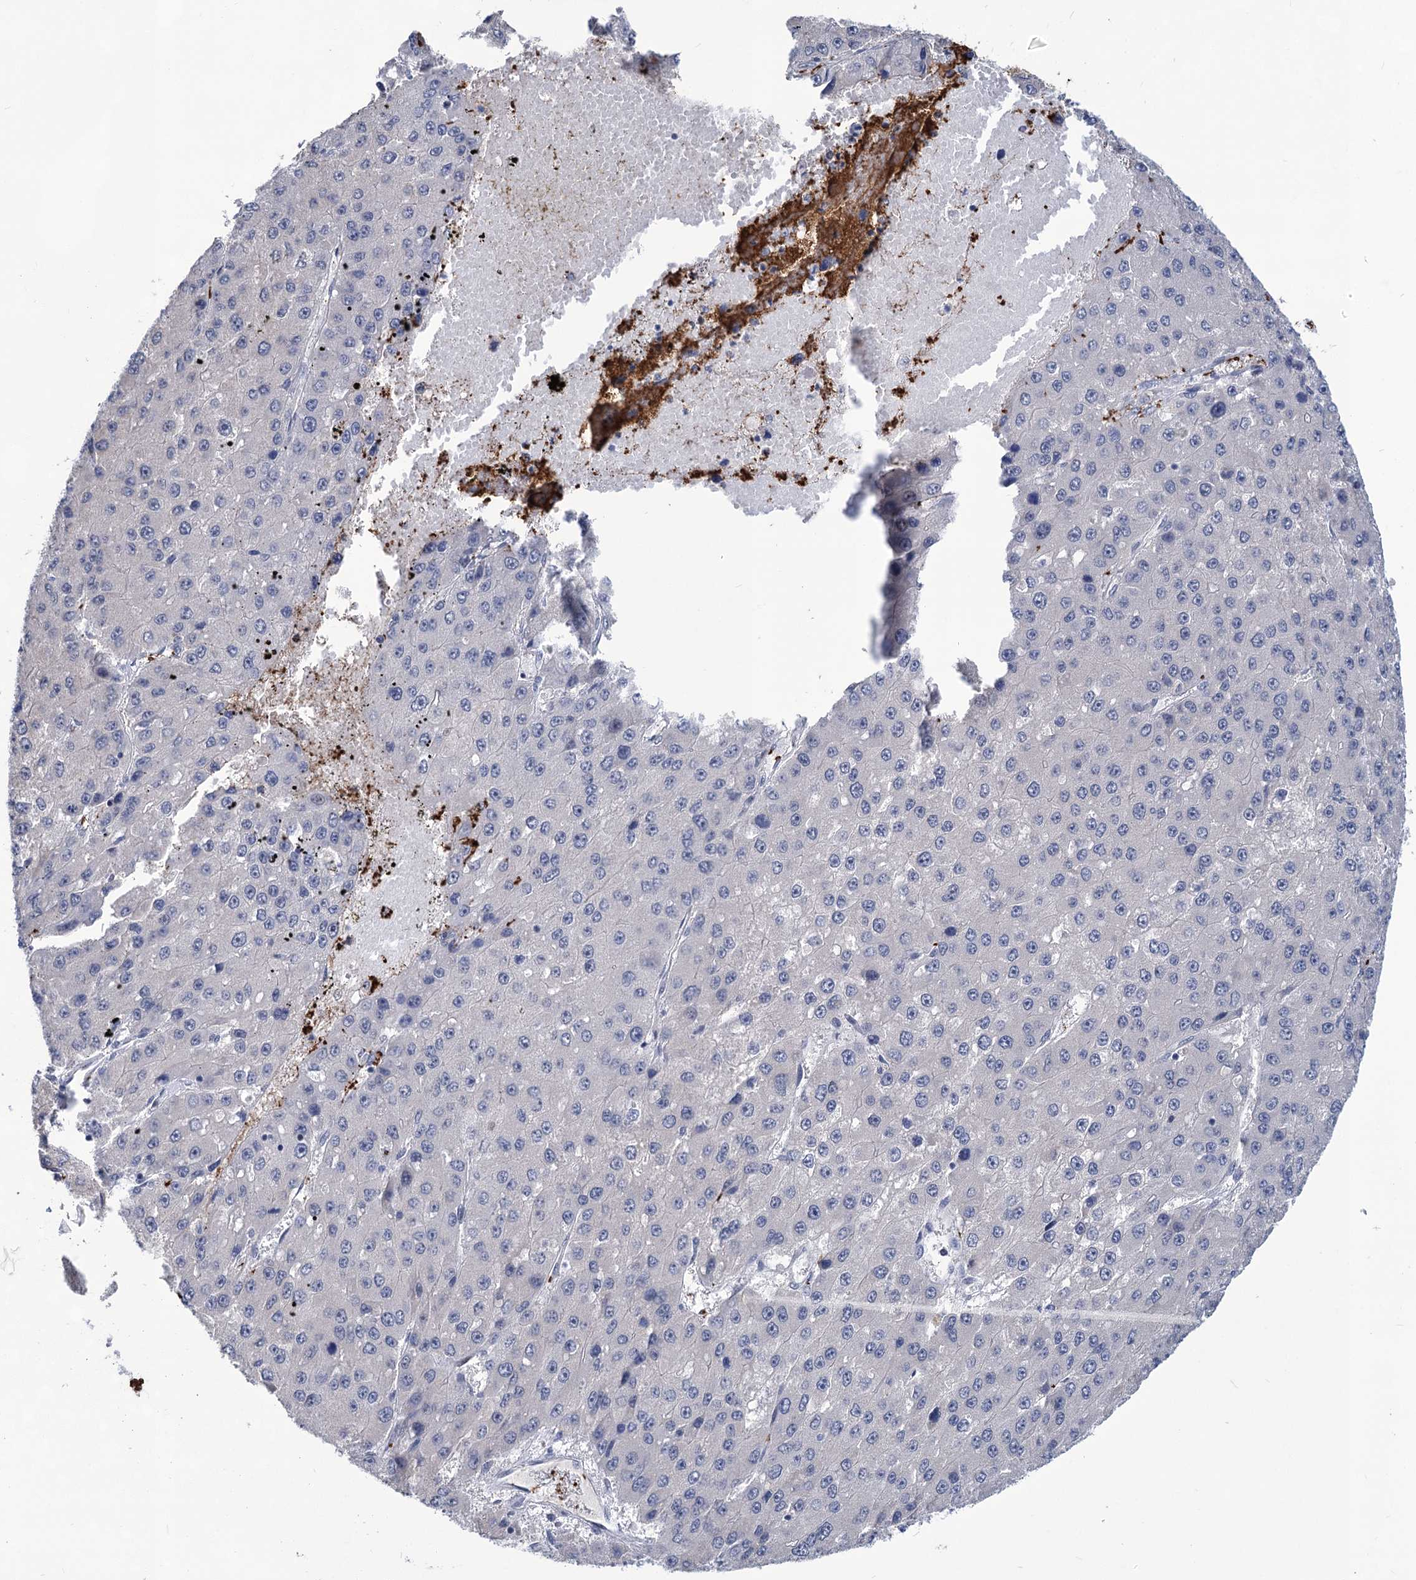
{"staining": {"intensity": "negative", "quantity": "none", "location": "none"}, "tissue": "liver cancer", "cell_type": "Tumor cells", "image_type": "cancer", "snomed": [{"axis": "morphology", "description": "Carcinoma, Hepatocellular, NOS"}, {"axis": "topography", "description": "Liver"}], "caption": "Human liver cancer stained for a protein using immunohistochemistry reveals no positivity in tumor cells.", "gene": "MON2", "patient": {"sex": "female", "age": 73}}